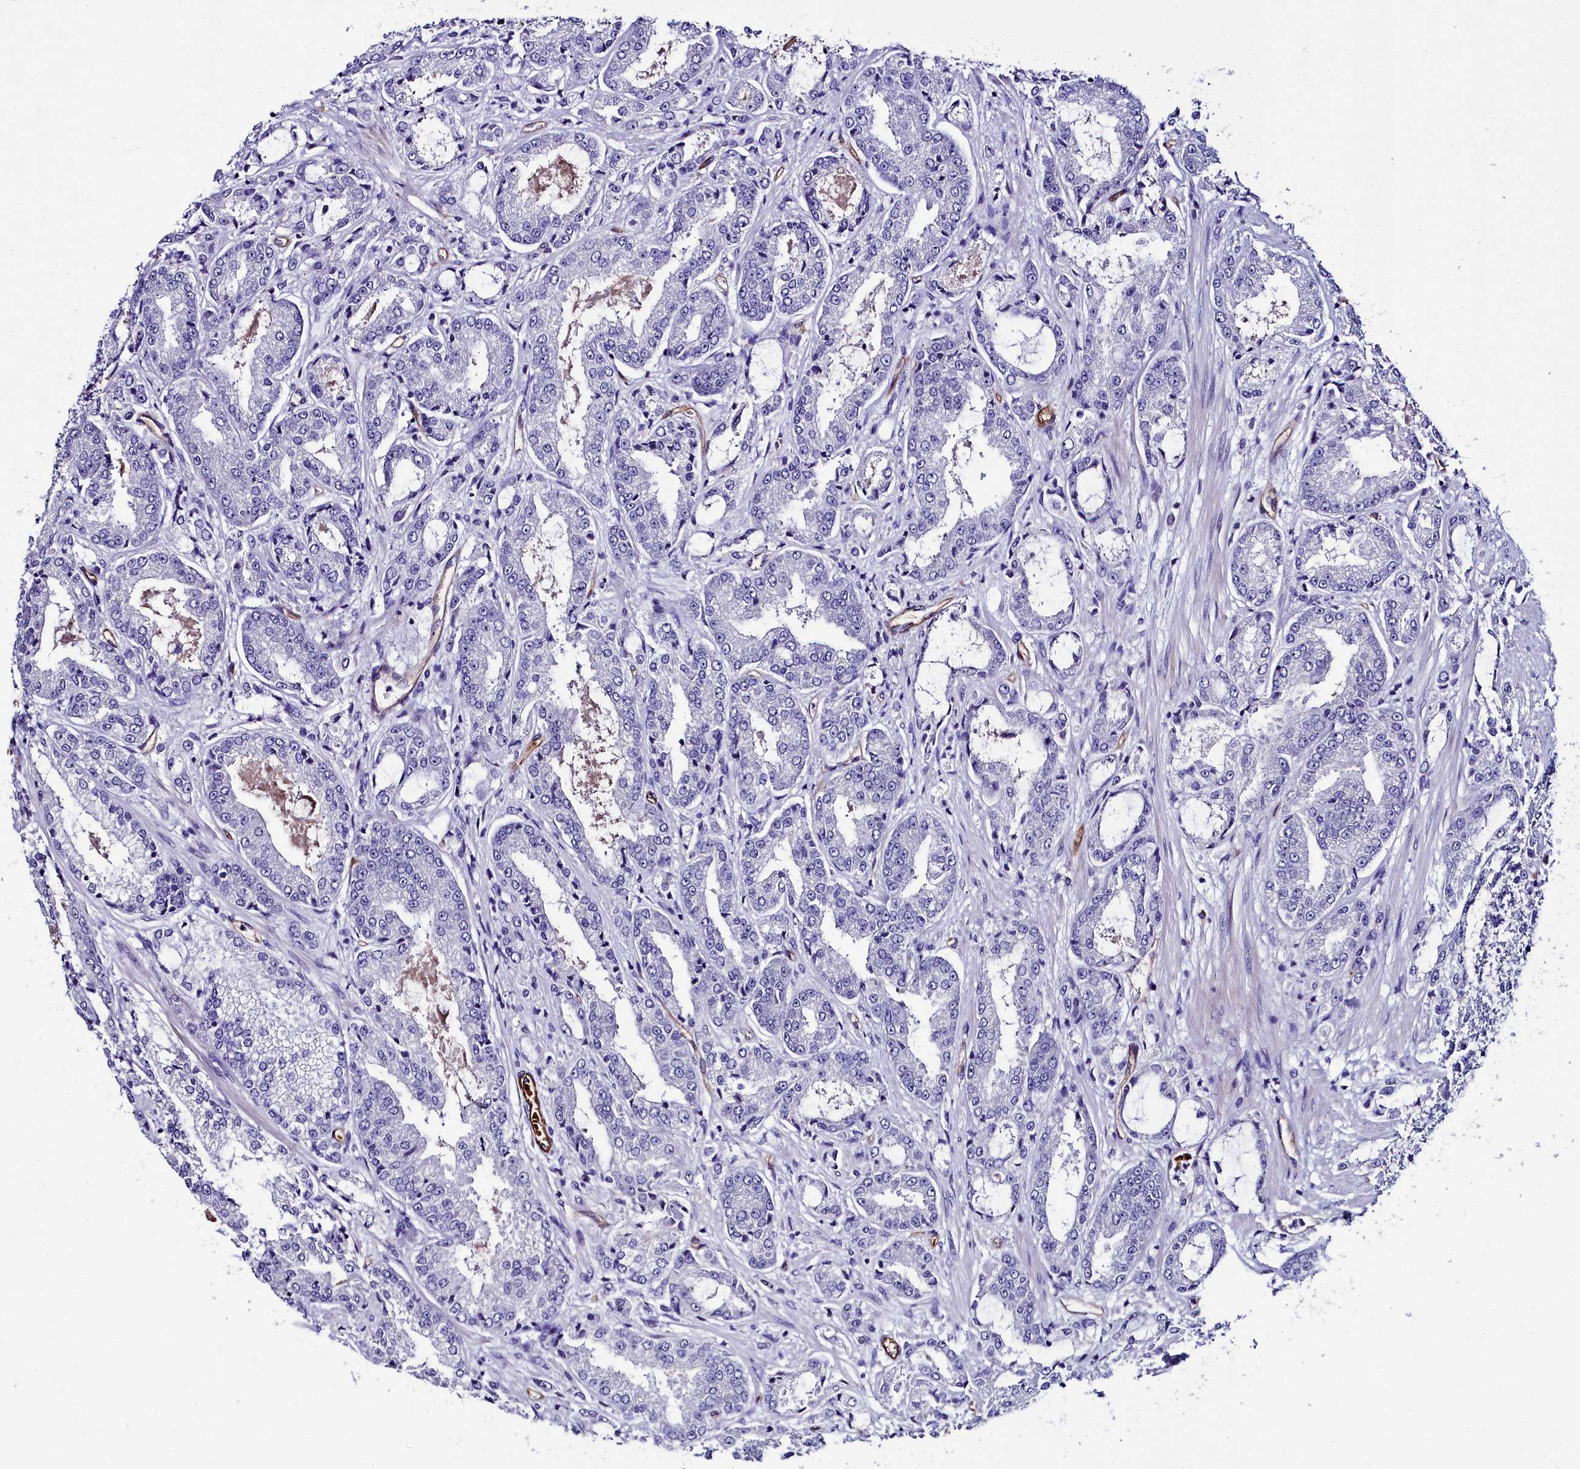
{"staining": {"intensity": "negative", "quantity": "none", "location": "none"}, "tissue": "prostate cancer", "cell_type": "Tumor cells", "image_type": "cancer", "snomed": [{"axis": "morphology", "description": "Adenocarcinoma, High grade"}, {"axis": "topography", "description": "Prostate"}], "caption": "Immunohistochemical staining of human prostate cancer (high-grade adenocarcinoma) reveals no significant staining in tumor cells.", "gene": "CYP4F11", "patient": {"sex": "male", "age": 71}}